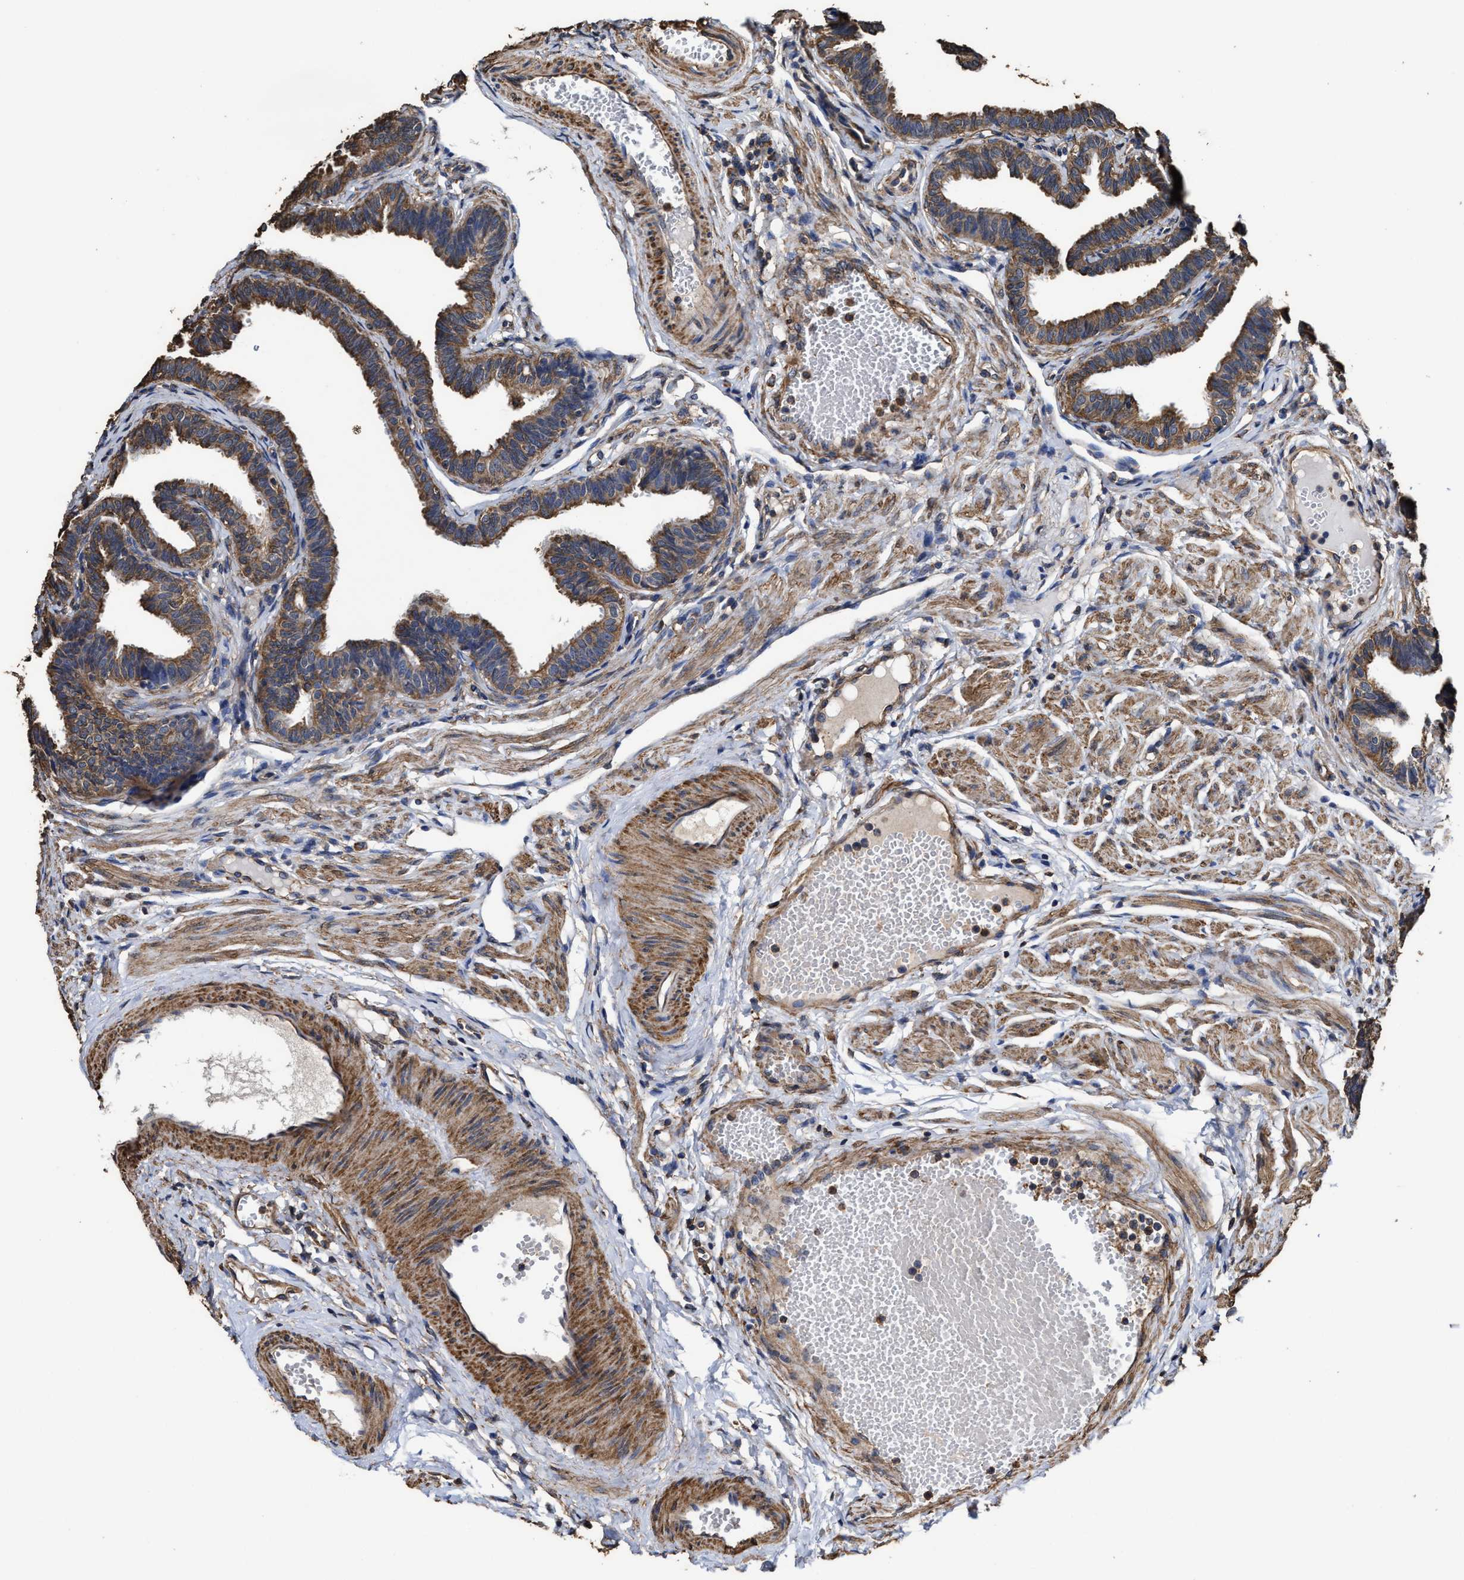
{"staining": {"intensity": "moderate", "quantity": ">75%", "location": "cytoplasmic/membranous"}, "tissue": "fallopian tube", "cell_type": "Glandular cells", "image_type": "normal", "snomed": [{"axis": "morphology", "description": "Normal tissue, NOS"}, {"axis": "topography", "description": "Fallopian tube"}, {"axis": "topography", "description": "Ovary"}], "caption": "Unremarkable fallopian tube demonstrates moderate cytoplasmic/membranous positivity in approximately >75% of glandular cells.", "gene": "SFXN4", "patient": {"sex": "female", "age": 23}}